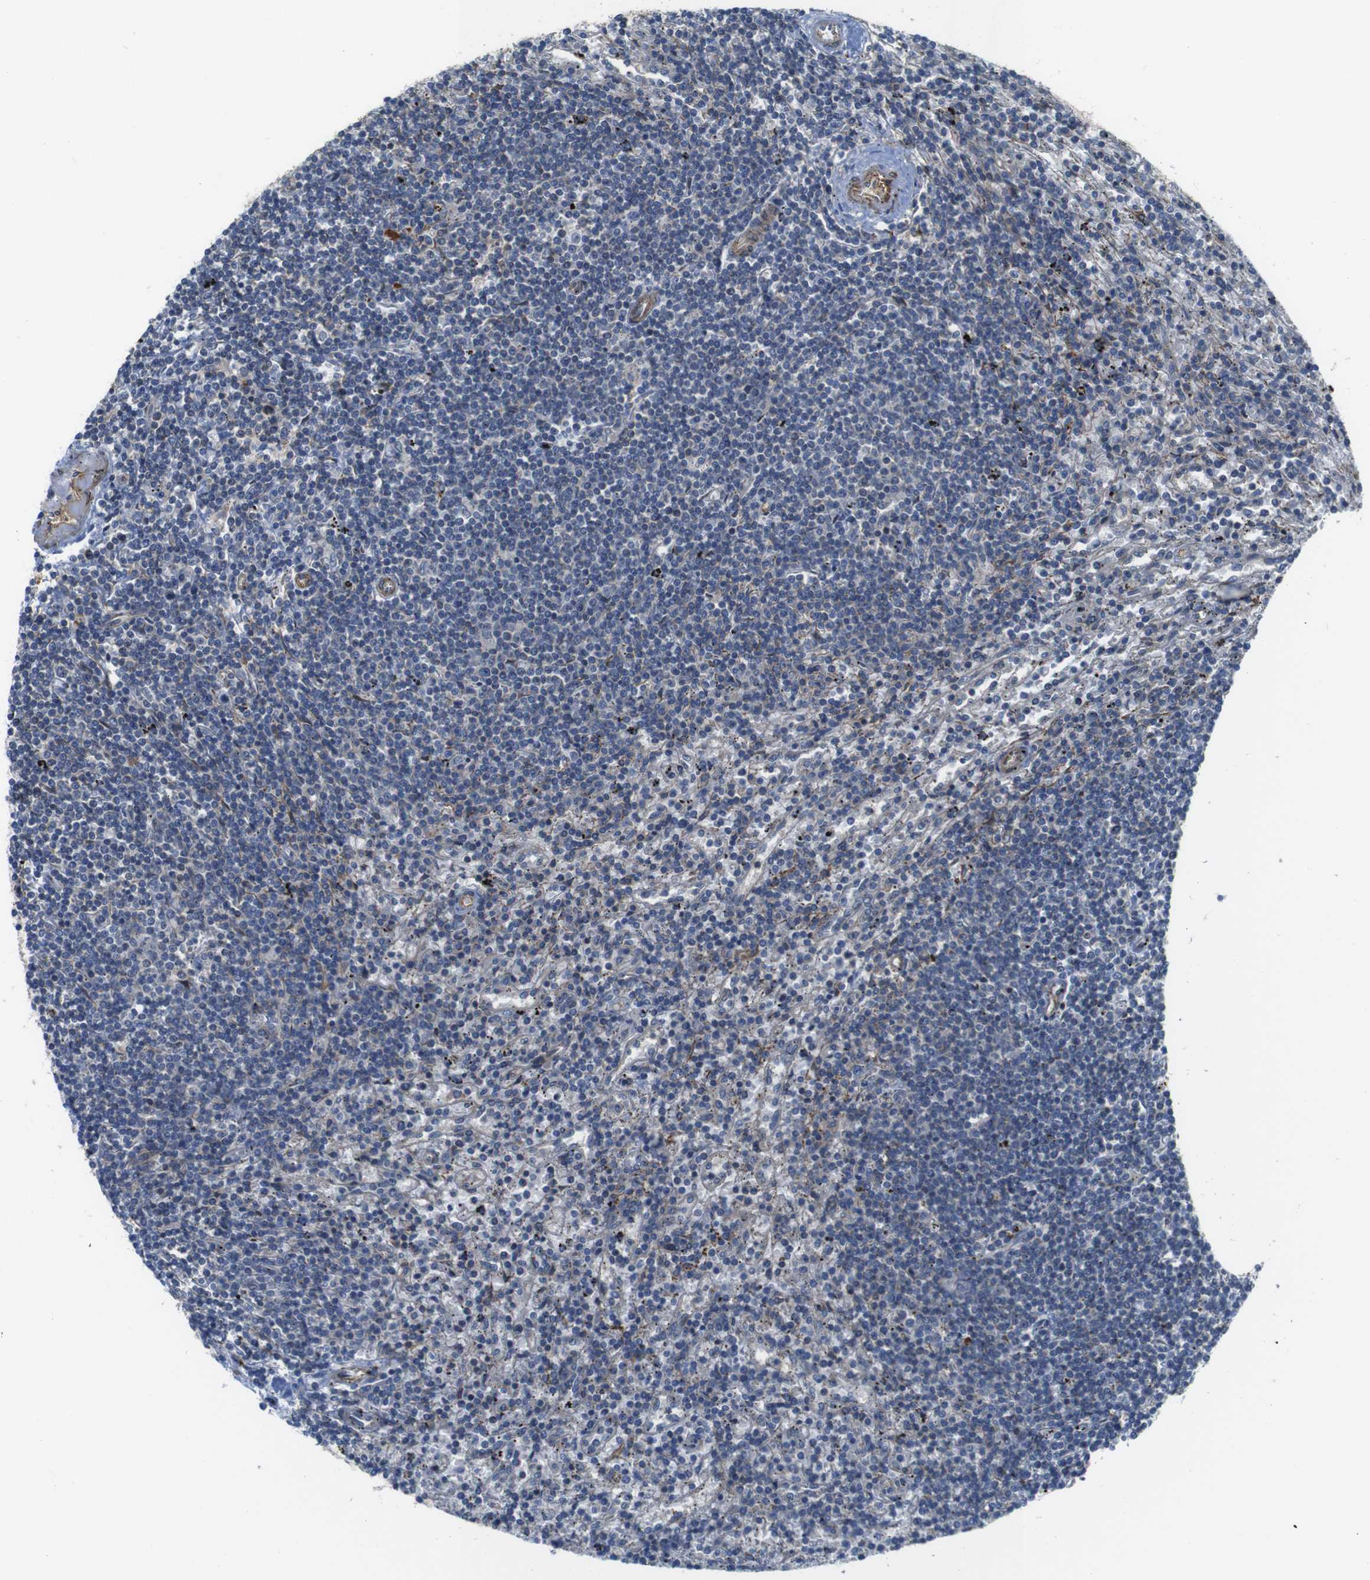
{"staining": {"intensity": "negative", "quantity": "none", "location": "none"}, "tissue": "lymphoma", "cell_type": "Tumor cells", "image_type": "cancer", "snomed": [{"axis": "morphology", "description": "Malignant lymphoma, non-Hodgkin's type, Low grade"}, {"axis": "topography", "description": "Spleen"}], "caption": "A micrograph of human low-grade malignant lymphoma, non-Hodgkin's type is negative for staining in tumor cells.", "gene": "GGT7", "patient": {"sex": "male", "age": 76}}